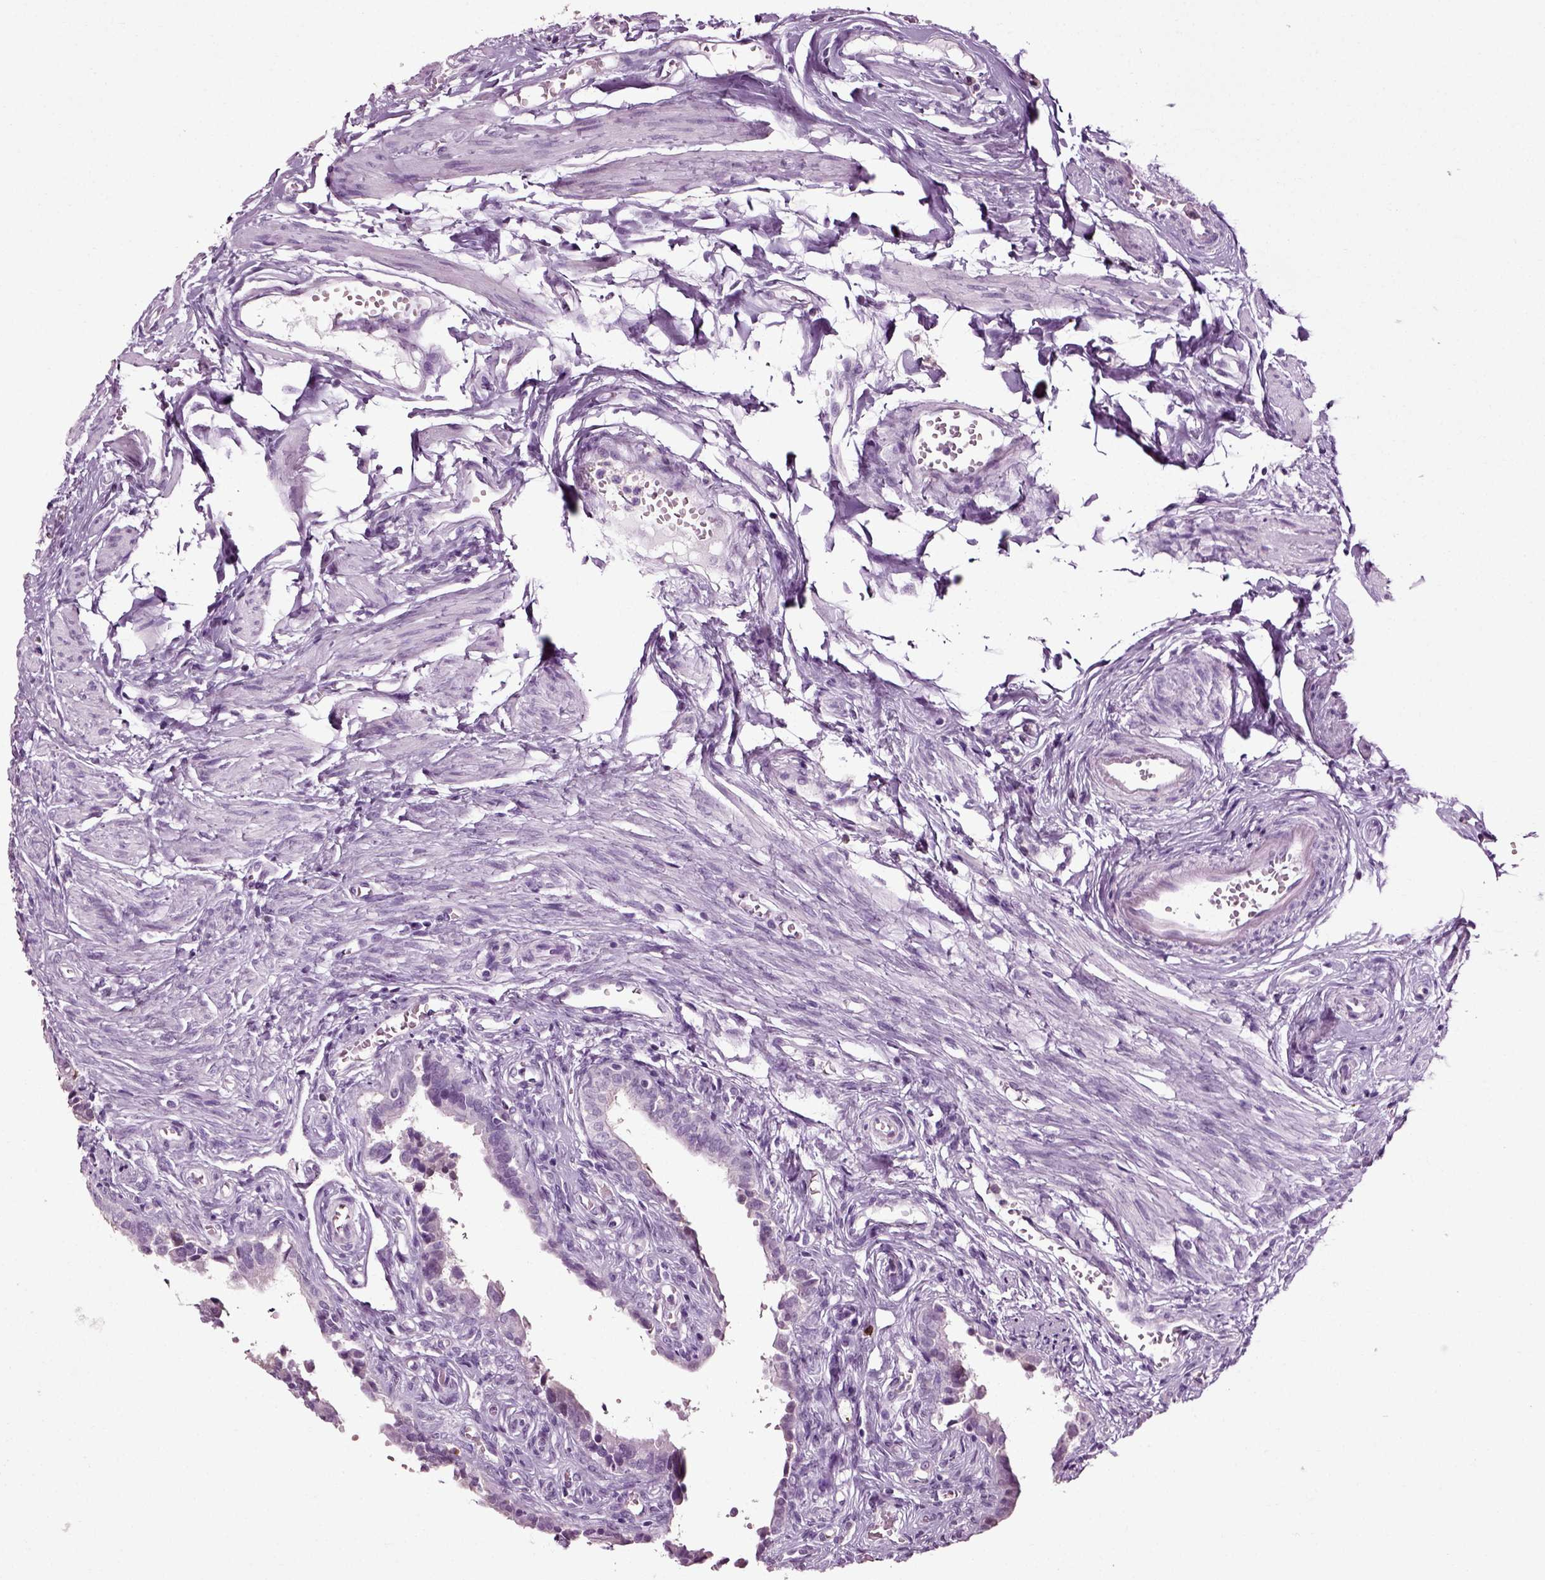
{"staining": {"intensity": "weak", "quantity": "<25%", "location": "cytoplasmic/membranous"}, "tissue": "fallopian tube", "cell_type": "Glandular cells", "image_type": "normal", "snomed": [{"axis": "morphology", "description": "Normal tissue, NOS"}, {"axis": "morphology", "description": "Carcinoma, endometroid"}, {"axis": "topography", "description": "Fallopian tube"}, {"axis": "topography", "description": "Ovary"}], "caption": "High power microscopy micrograph of an immunohistochemistry photomicrograph of unremarkable fallopian tube, revealing no significant positivity in glandular cells.", "gene": "SLC26A8", "patient": {"sex": "female", "age": 42}}